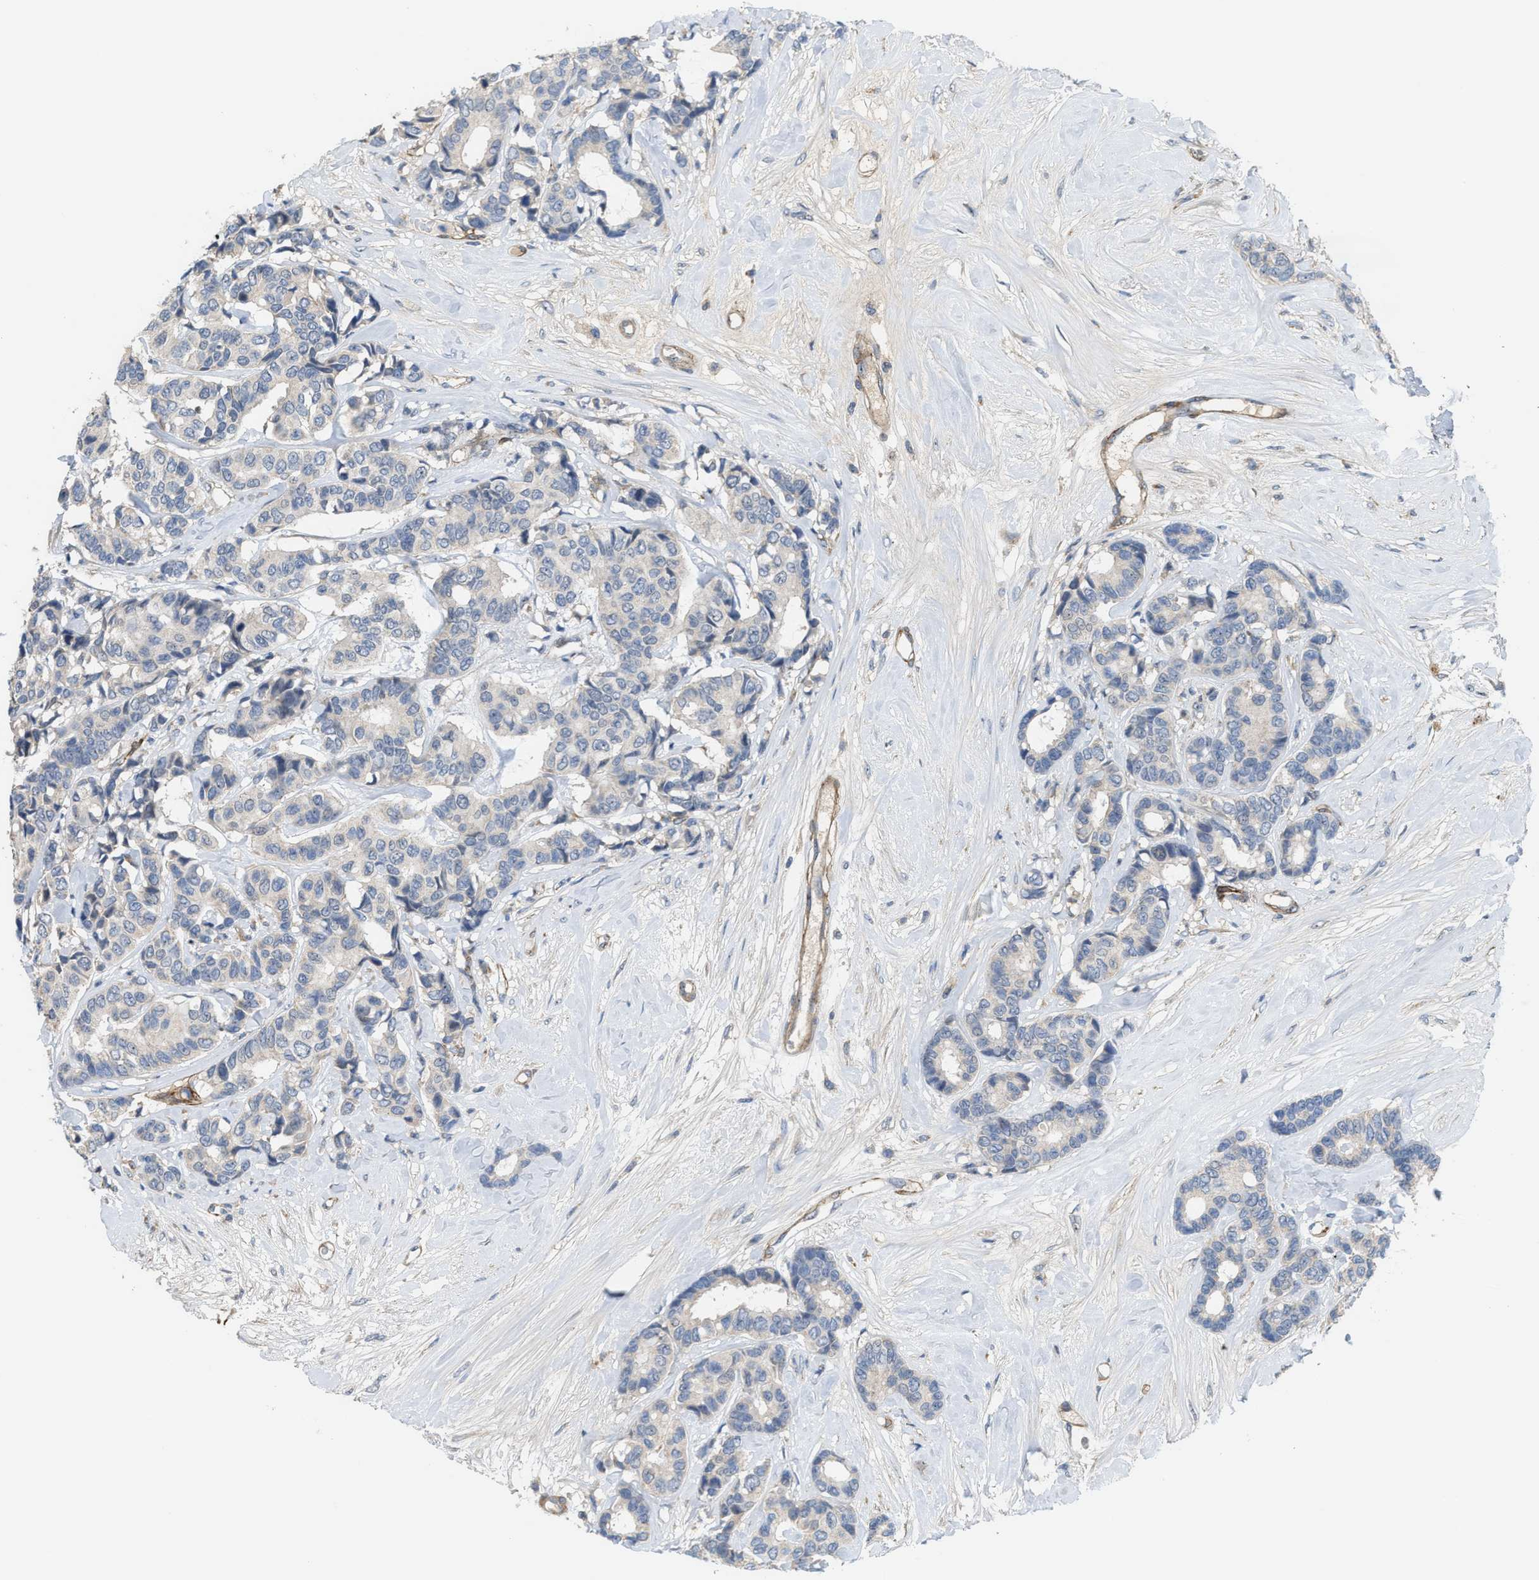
{"staining": {"intensity": "negative", "quantity": "none", "location": "none"}, "tissue": "breast cancer", "cell_type": "Tumor cells", "image_type": "cancer", "snomed": [{"axis": "morphology", "description": "Duct carcinoma"}, {"axis": "topography", "description": "Breast"}], "caption": "This is an IHC photomicrograph of human intraductal carcinoma (breast). There is no staining in tumor cells.", "gene": "ZNF783", "patient": {"sex": "female", "age": 87}}